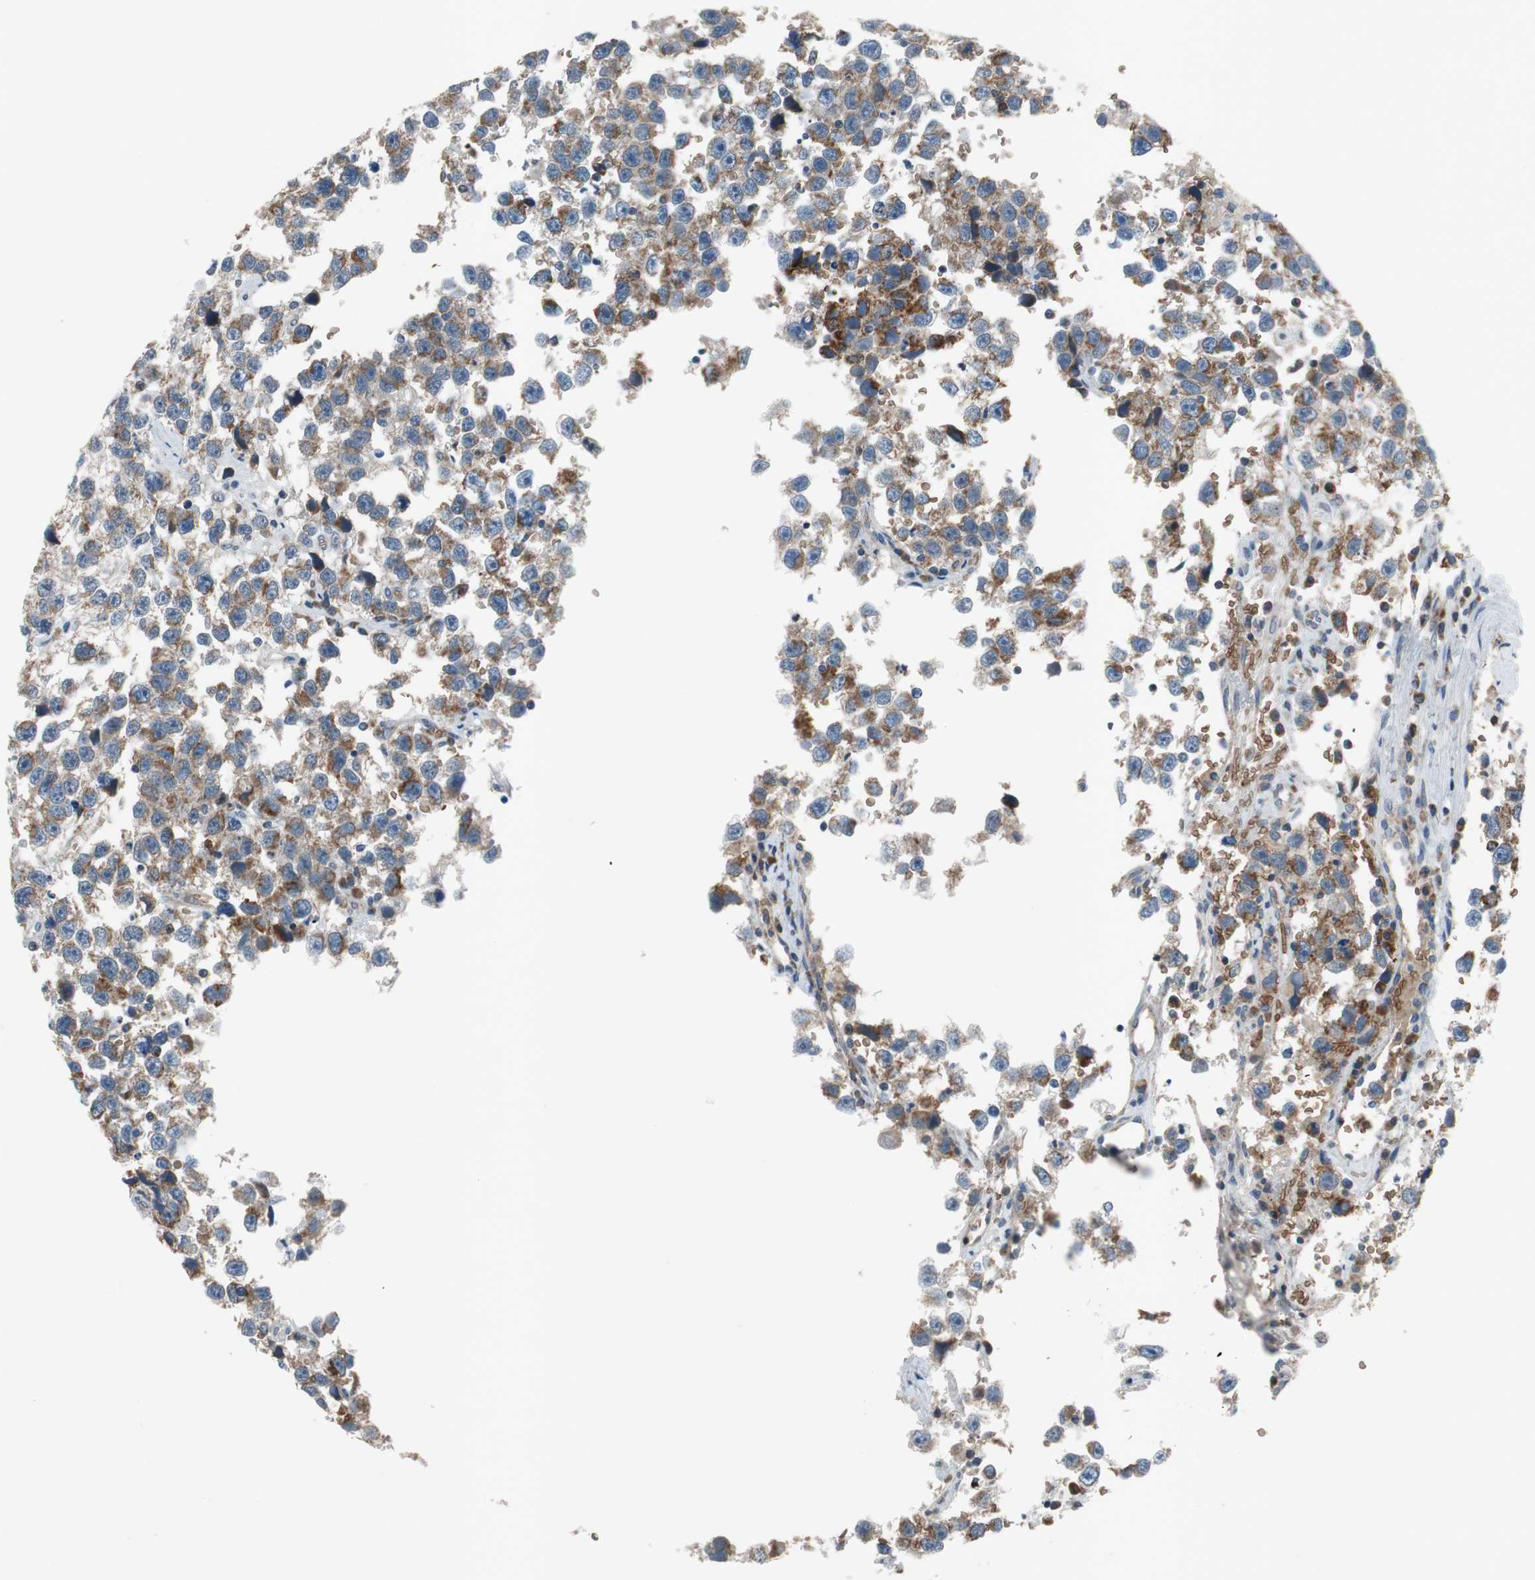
{"staining": {"intensity": "moderate", "quantity": ">75%", "location": "cytoplasmic/membranous"}, "tissue": "testis cancer", "cell_type": "Tumor cells", "image_type": "cancer", "snomed": [{"axis": "morphology", "description": "Seminoma, NOS"}, {"axis": "topography", "description": "Testis"}], "caption": "Immunohistochemical staining of human seminoma (testis) shows medium levels of moderate cytoplasmic/membranous protein positivity in about >75% of tumor cells.", "gene": "GYPC", "patient": {"sex": "male", "age": 33}}